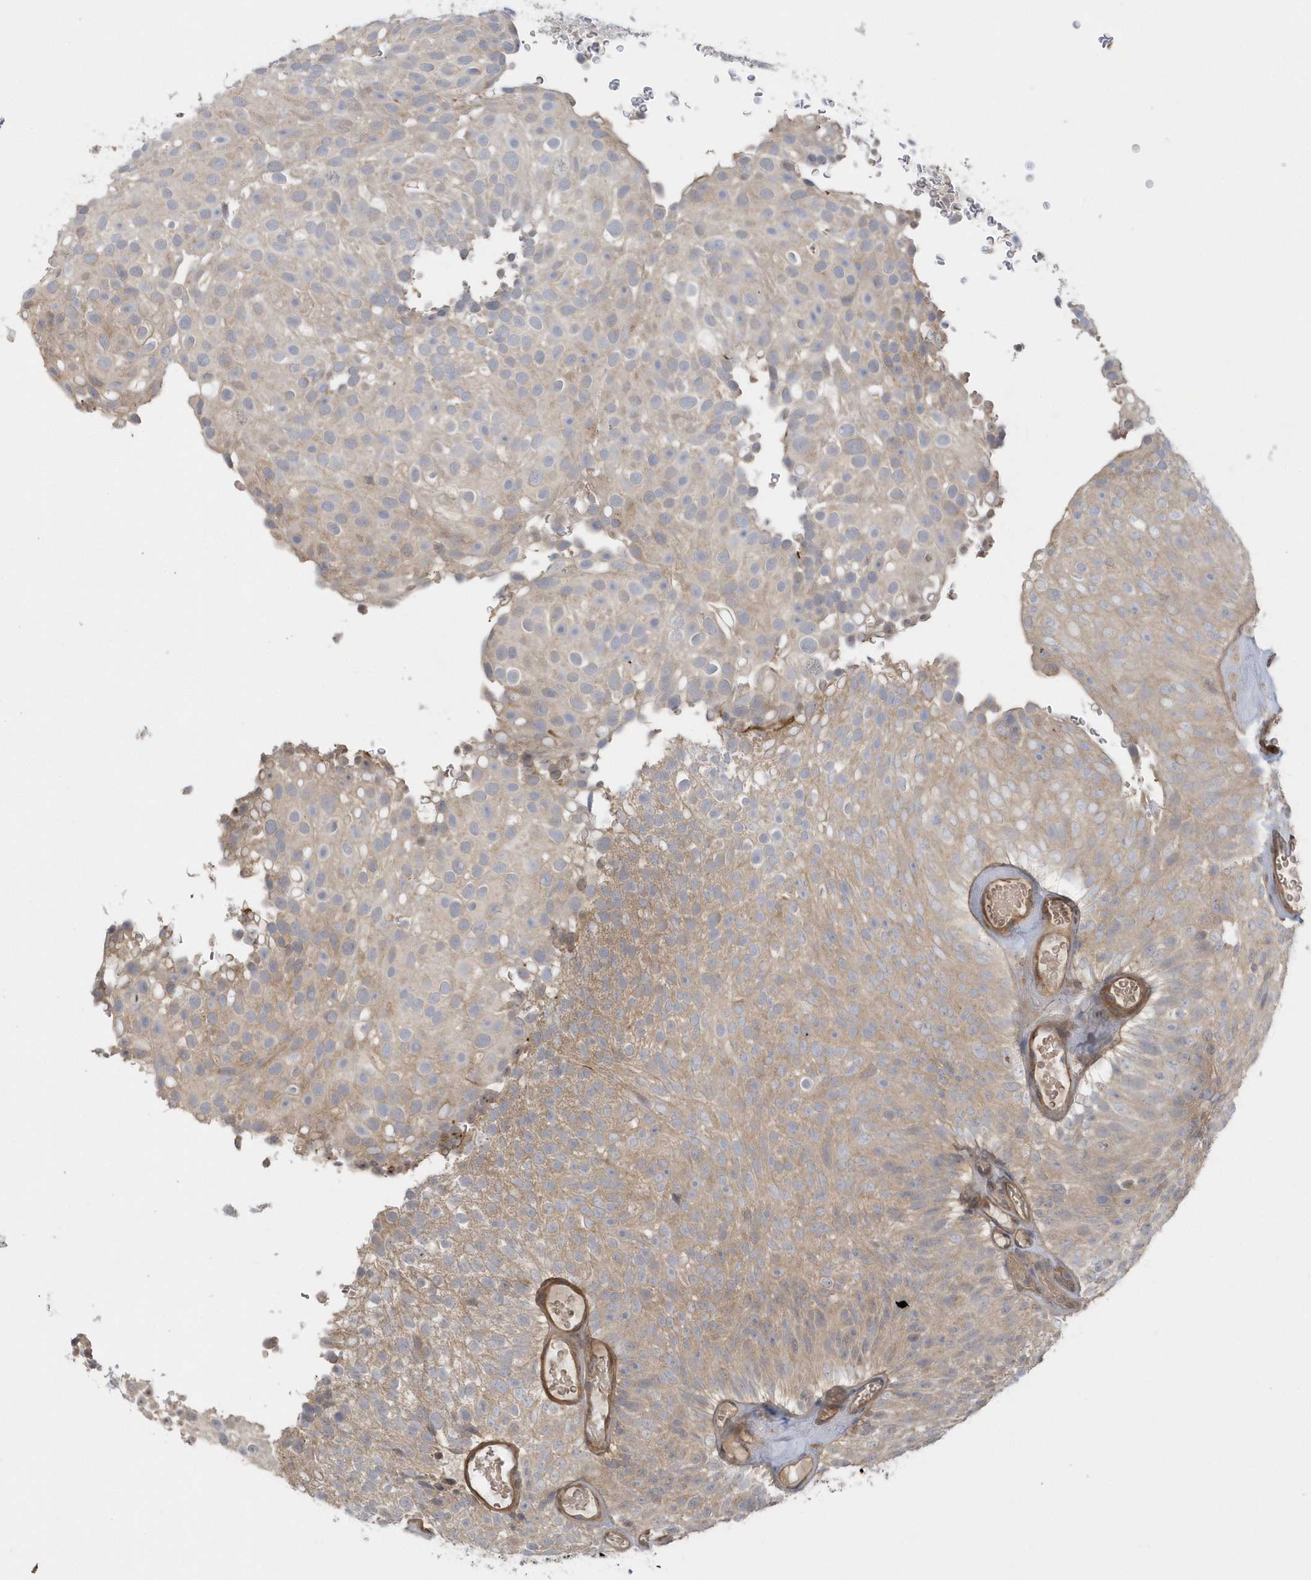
{"staining": {"intensity": "weak", "quantity": "<25%", "location": "cytoplasmic/membranous"}, "tissue": "urothelial cancer", "cell_type": "Tumor cells", "image_type": "cancer", "snomed": [{"axis": "morphology", "description": "Urothelial carcinoma, Low grade"}, {"axis": "topography", "description": "Urinary bladder"}], "caption": "Immunohistochemical staining of urothelial cancer reveals no significant staining in tumor cells. (DAB immunohistochemistry with hematoxylin counter stain).", "gene": "ACTR1A", "patient": {"sex": "male", "age": 78}}